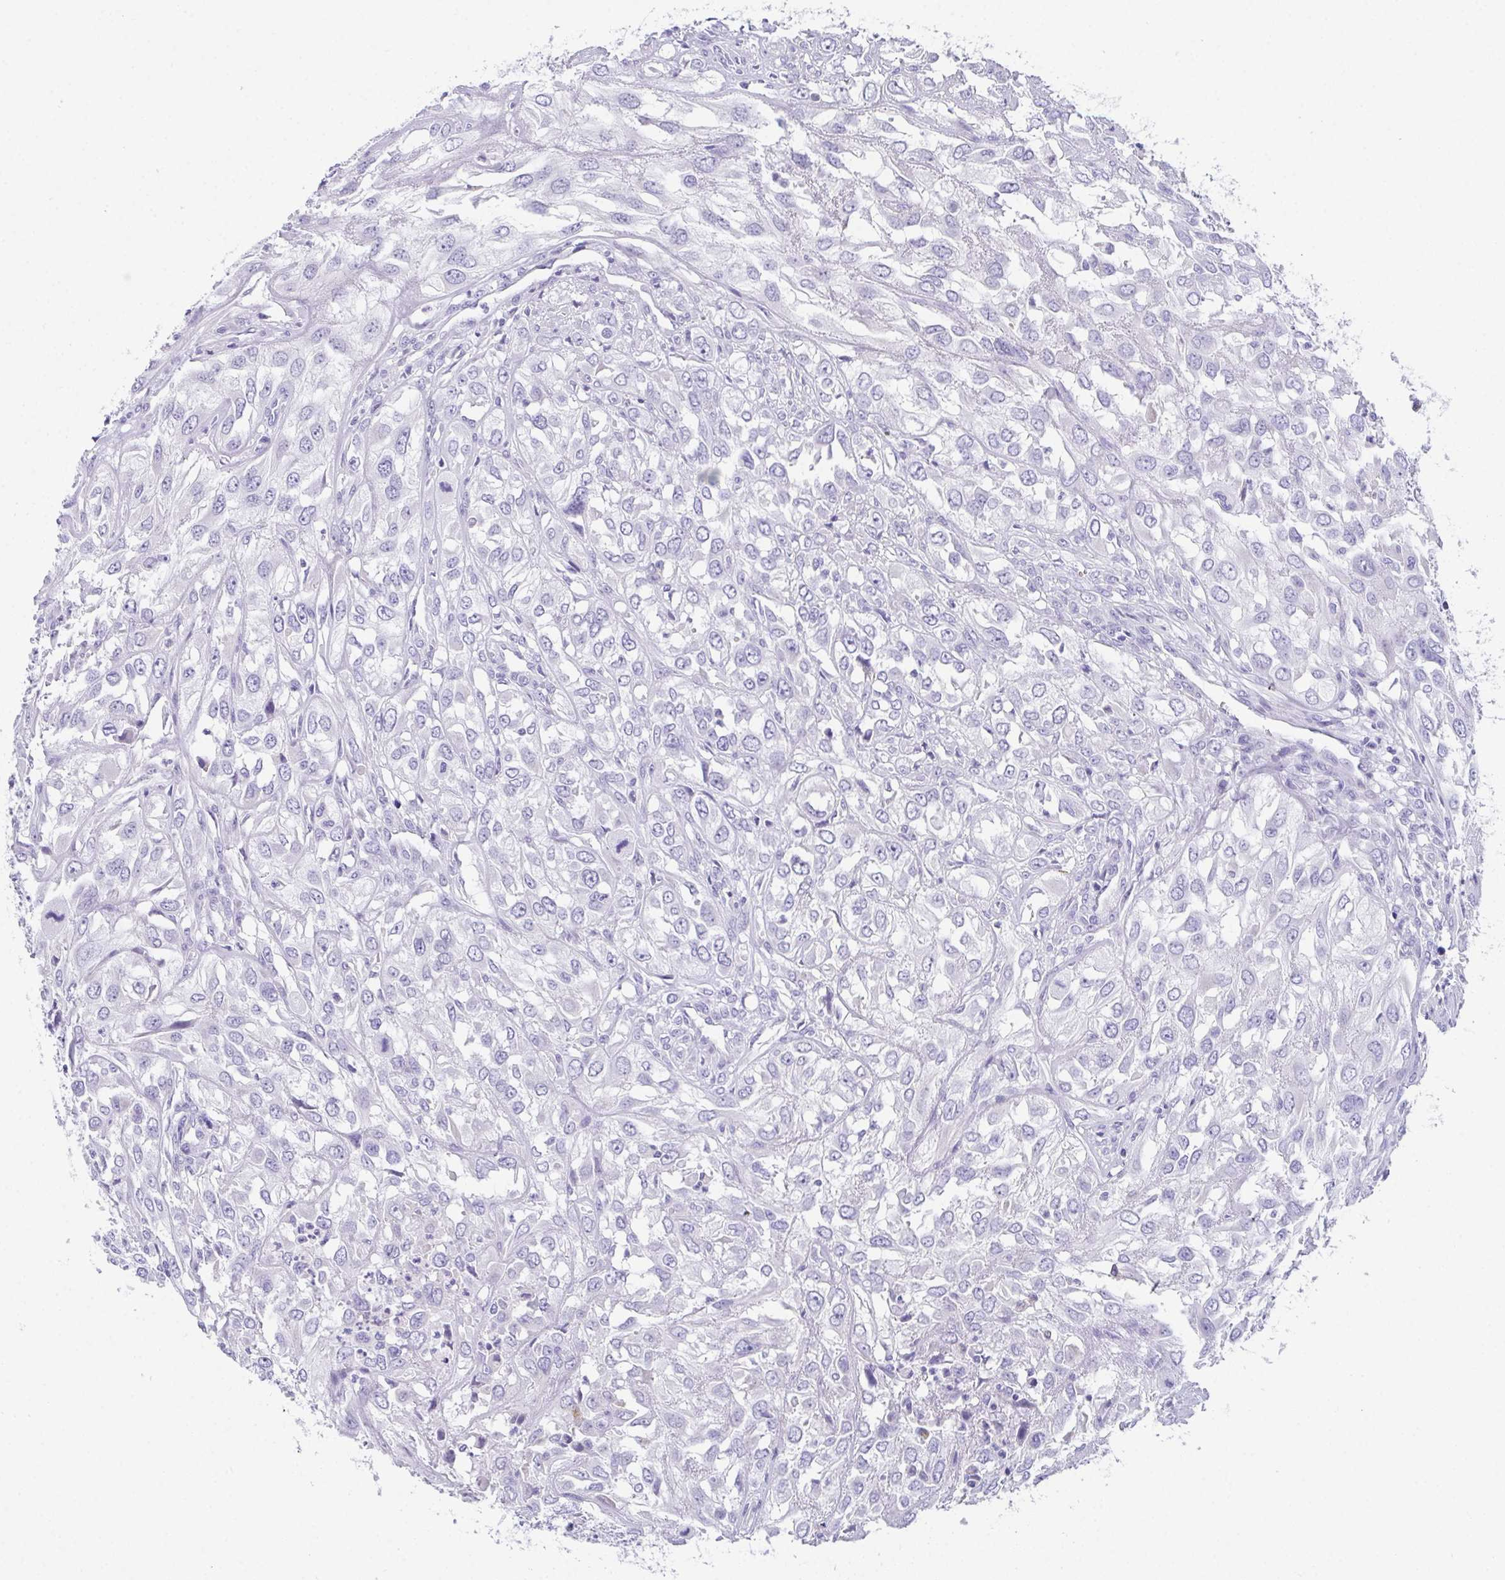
{"staining": {"intensity": "negative", "quantity": "none", "location": "none"}, "tissue": "urothelial cancer", "cell_type": "Tumor cells", "image_type": "cancer", "snomed": [{"axis": "morphology", "description": "Urothelial carcinoma, High grade"}, {"axis": "topography", "description": "Urinary bladder"}], "caption": "There is no significant positivity in tumor cells of urothelial cancer. (Immunohistochemistry, brightfield microscopy, high magnification).", "gene": "TEX19", "patient": {"sex": "male", "age": 67}}